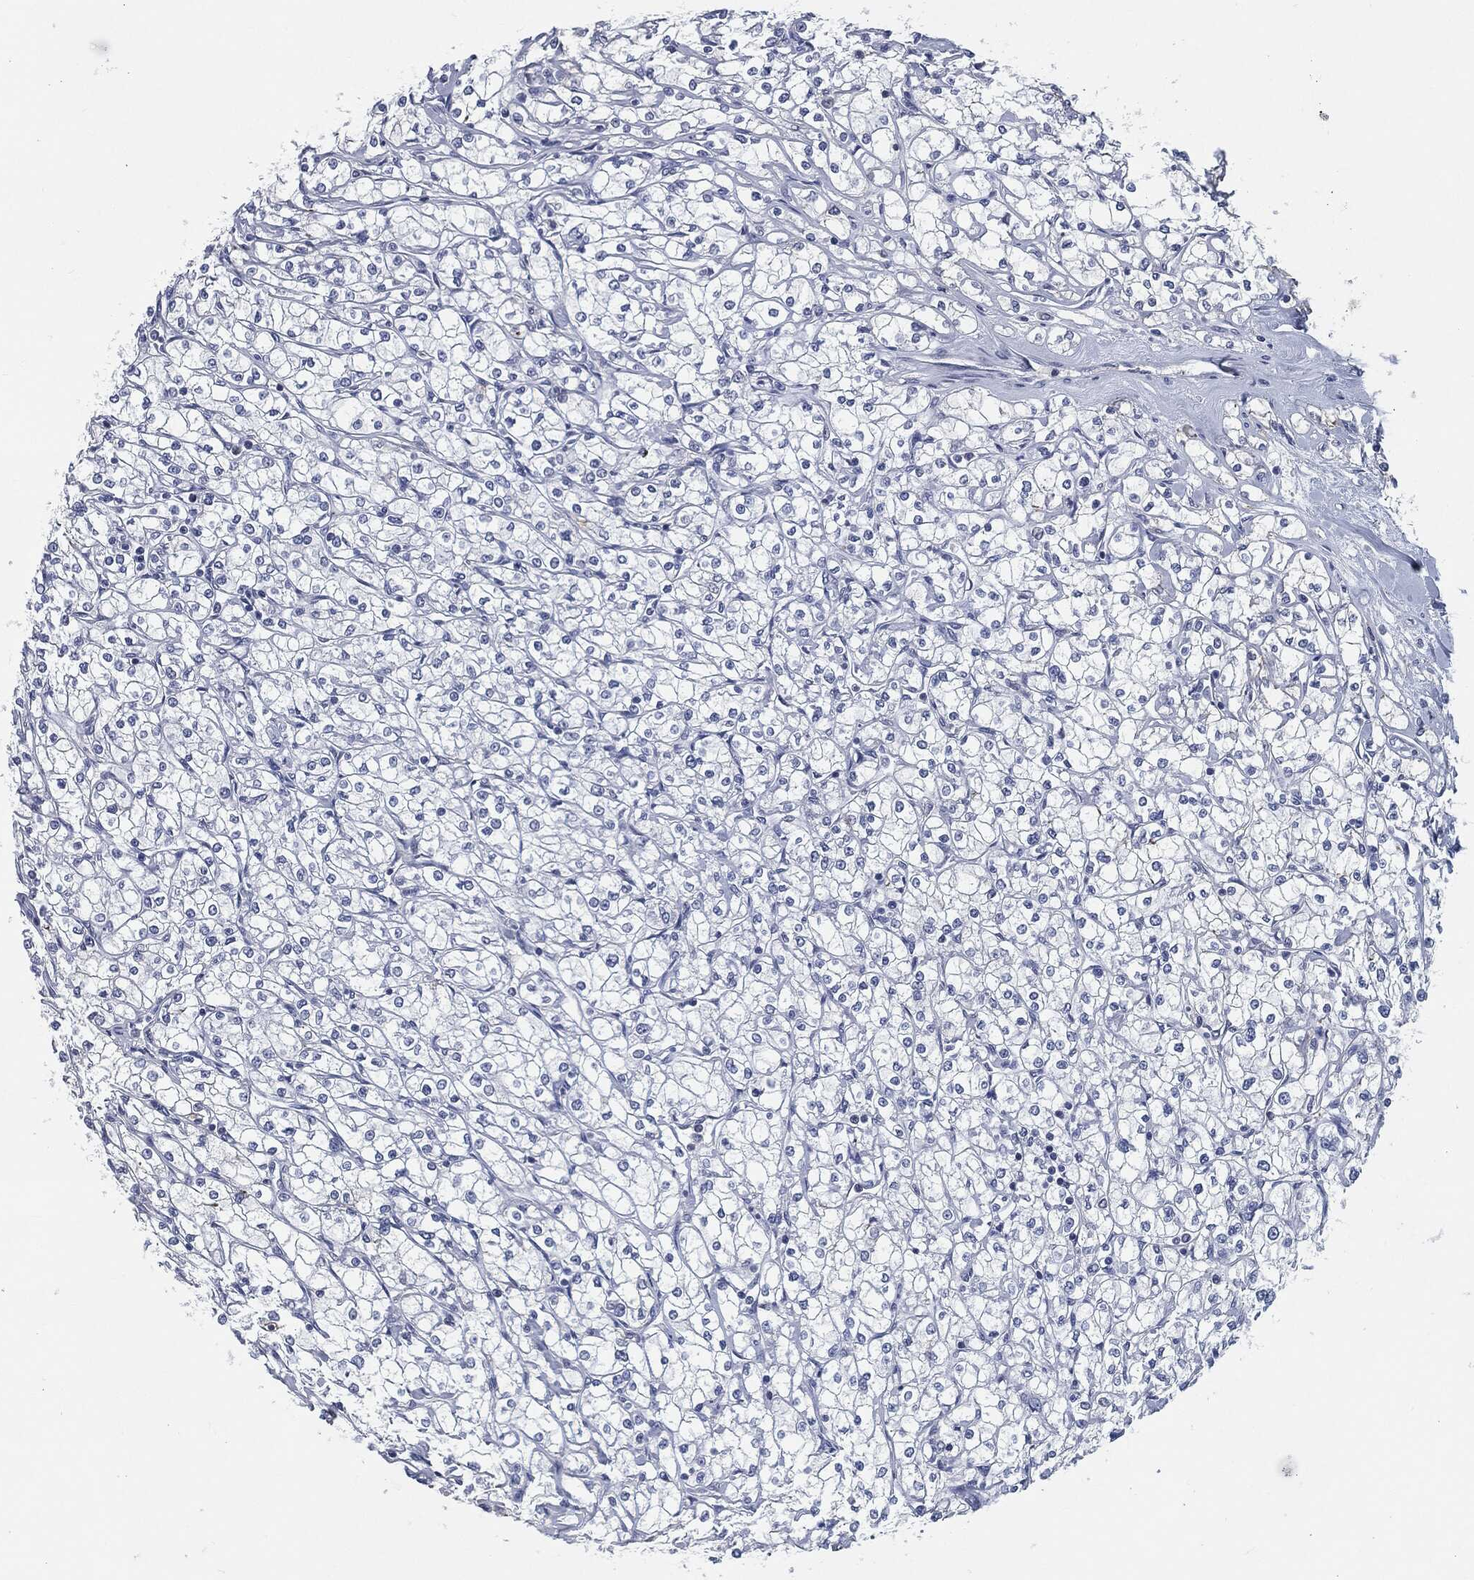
{"staining": {"intensity": "negative", "quantity": "none", "location": "none"}, "tissue": "renal cancer", "cell_type": "Tumor cells", "image_type": "cancer", "snomed": [{"axis": "morphology", "description": "Adenocarcinoma, NOS"}, {"axis": "topography", "description": "Kidney"}], "caption": "This is an immunohistochemistry (IHC) image of human adenocarcinoma (renal). There is no positivity in tumor cells.", "gene": "PROM1", "patient": {"sex": "male", "age": 67}}